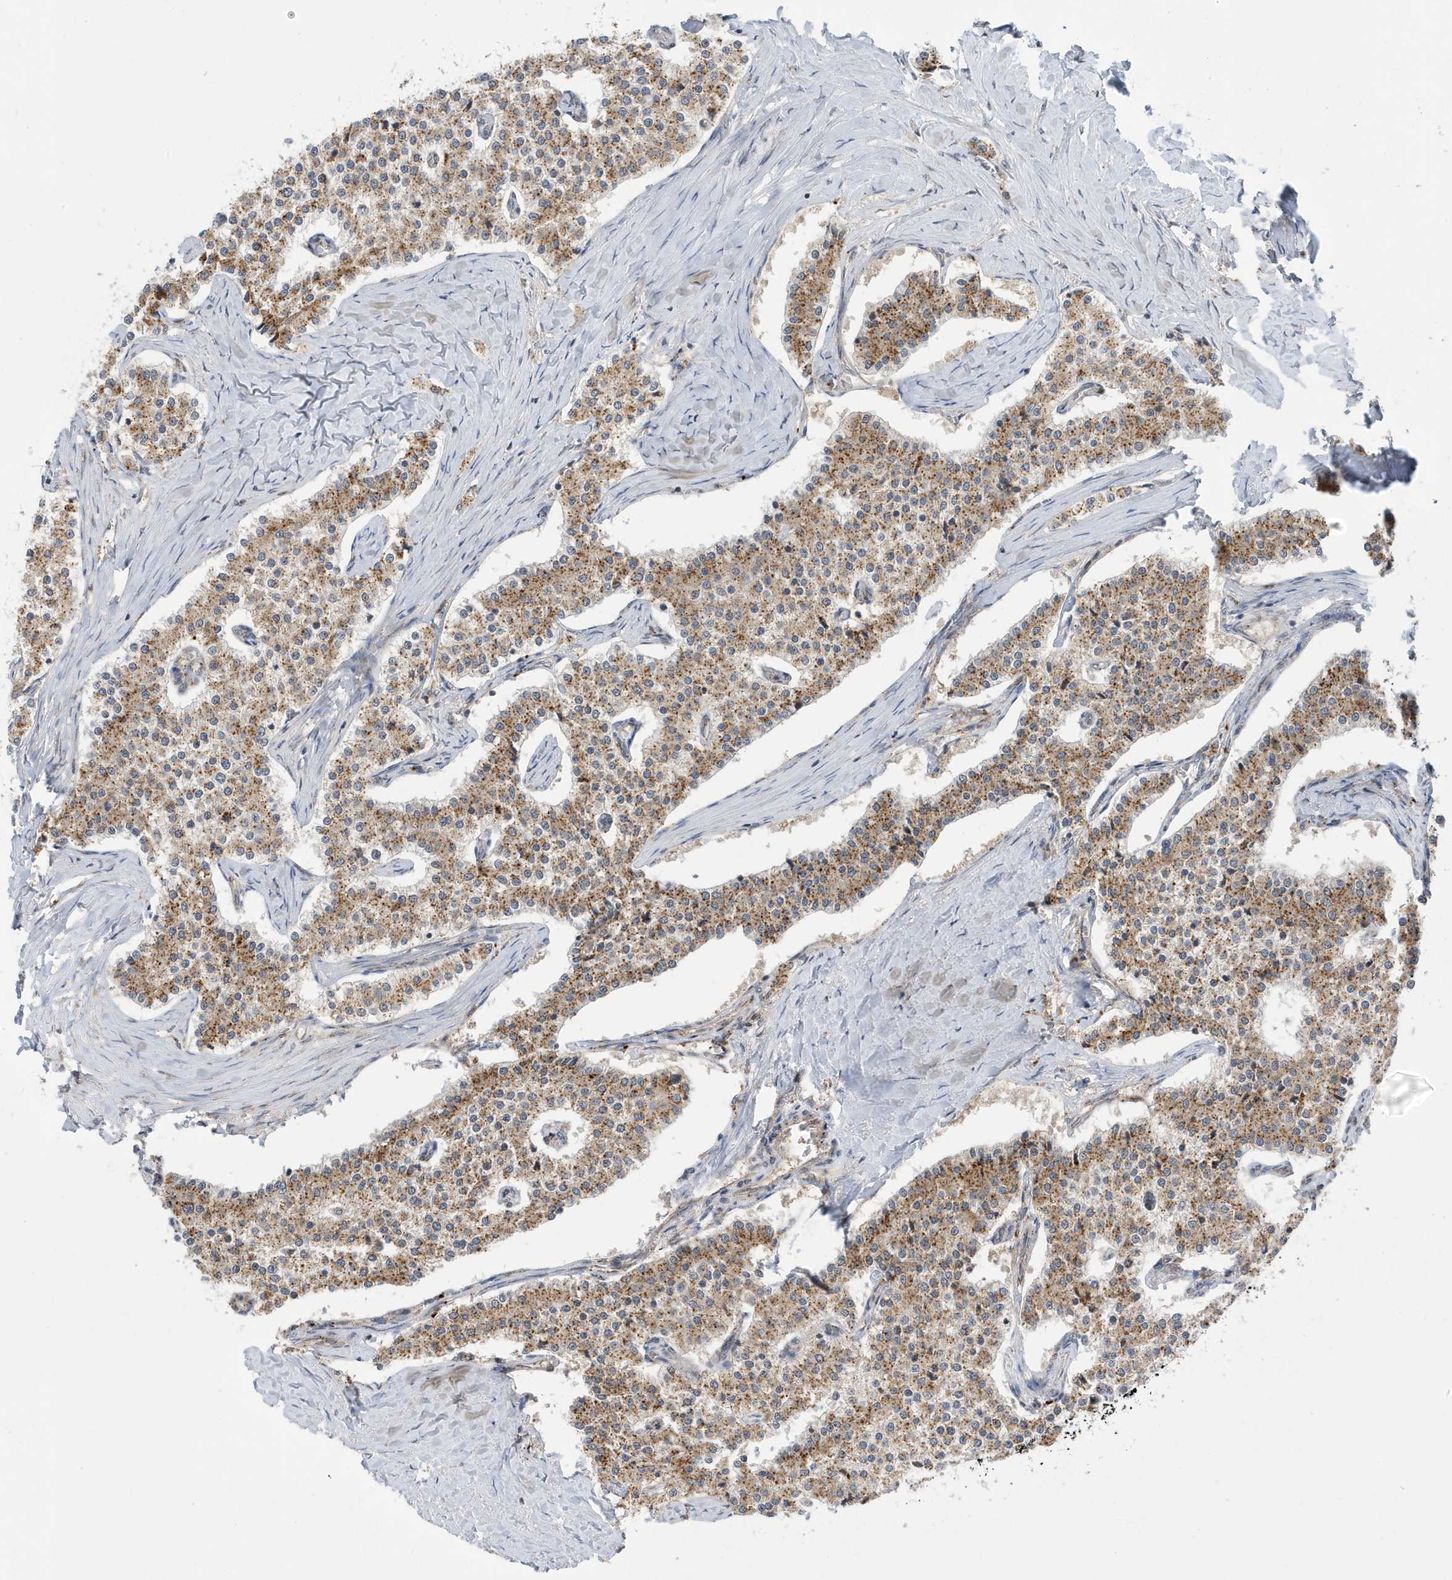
{"staining": {"intensity": "moderate", "quantity": ">75%", "location": "cytoplasmic/membranous"}, "tissue": "carcinoid", "cell_type": "Tumor cells", "image_type": "cancer", "snomed": [{"axis": "morphology", "description": "Carcinoid, malignant, NOS"}, {"axis": "topography", "description": "Colon"}], "caption": "High-power microscopy captured an immunohistochemistry image of malignant carcinoid, revealing moderate cytoplasmic/membranous expression in approximately >75% of tumor cells.", "gene": "ZNF507", "patient": {"sex": "female", "age": 52}}